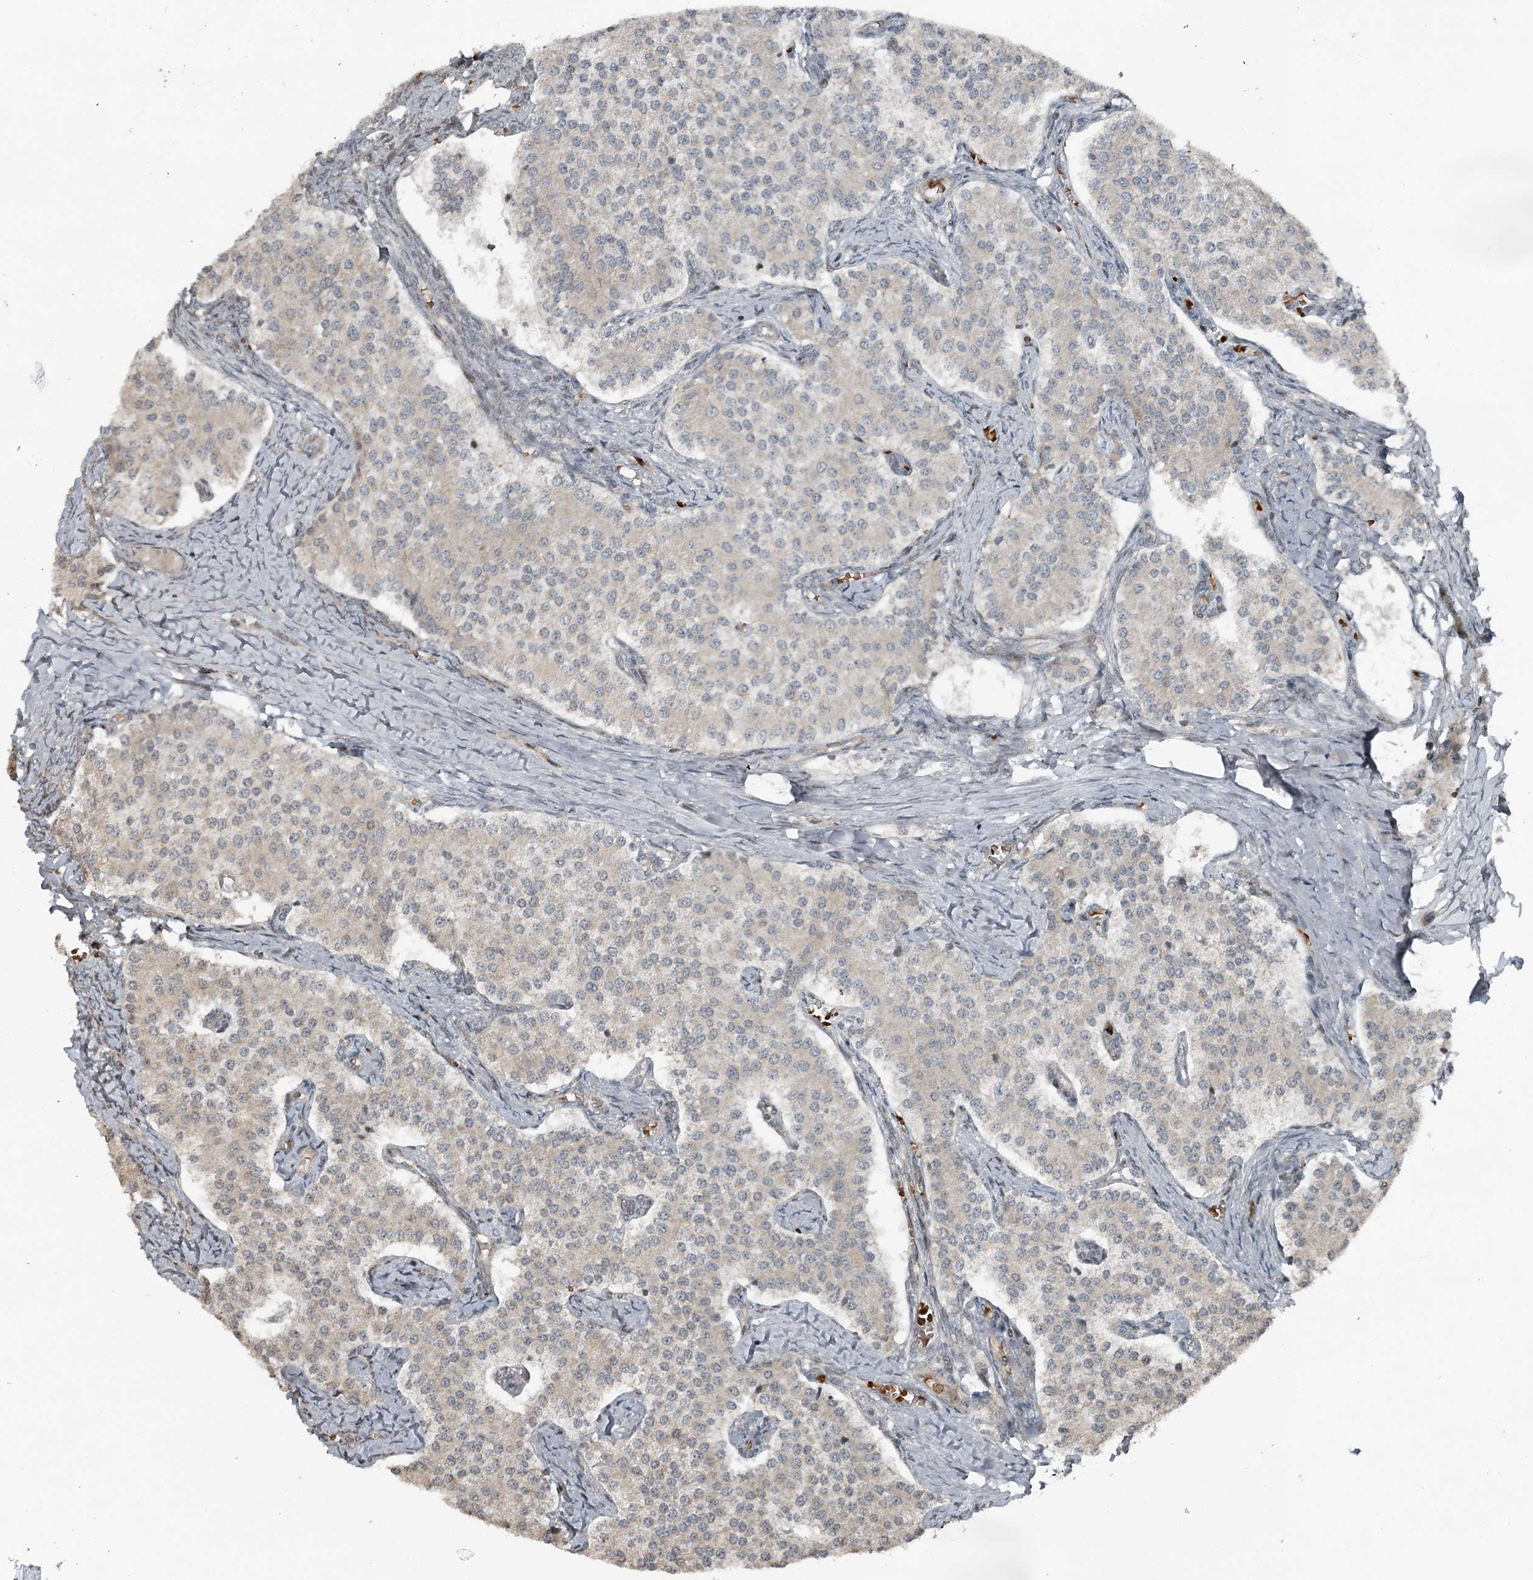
{"staining": {"intensity": "negative", "quantity": "none", "location": "none"}, "tissue": "carcinoid", "cell_type": "Tumor cells", "image_type": "cancer", "snomed": [{"axis": "morphology", "description": "Carcinoid, malignant, NOS"}, {"axis": "topography", "description": "Colon"}], "caption": "Malignant carcinoid stained for a protein using immunohistochemistry displays no expression tumor cells.", "gene": "RASSF8", "patient": {"sex": "female", "age": 52}}